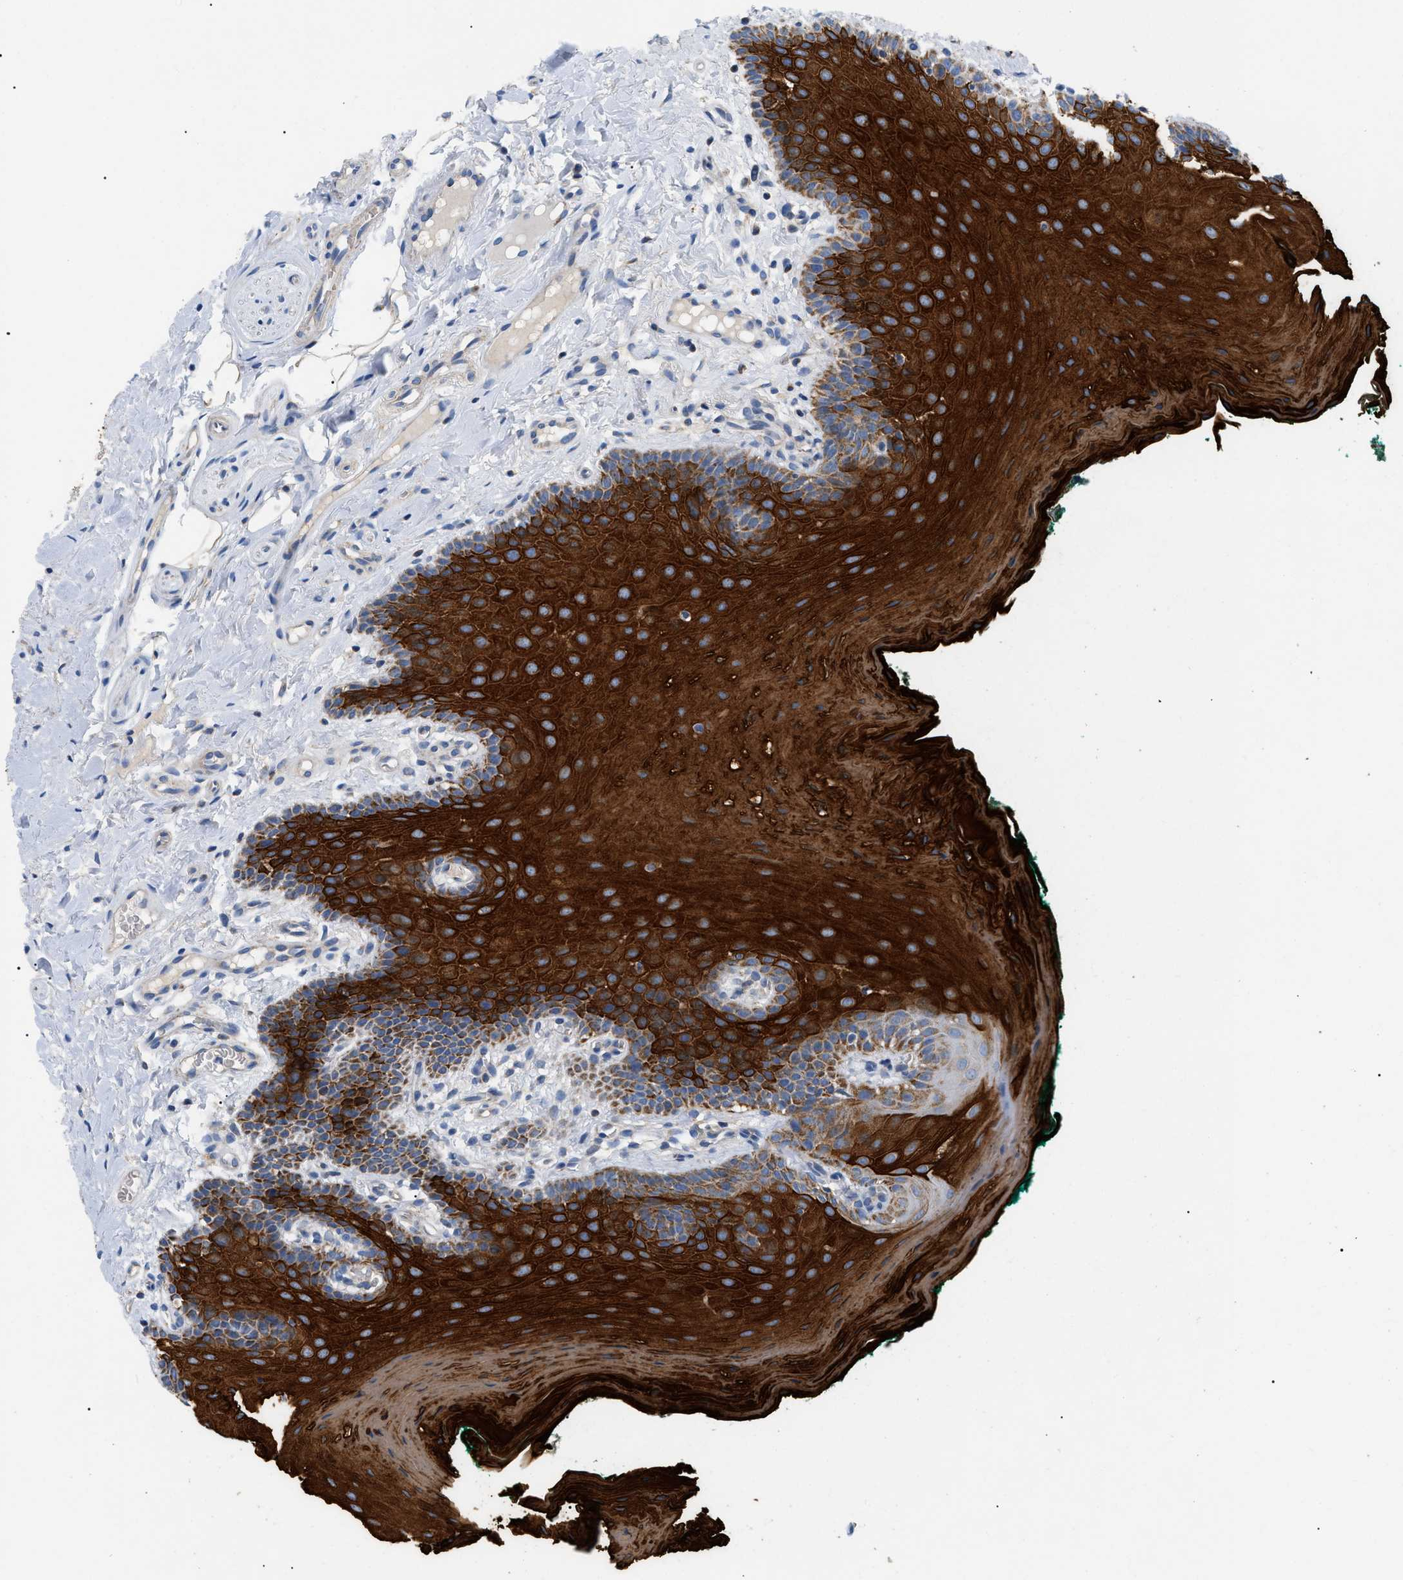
{"staining": {"intensity": "strong", "quantity": ">75%", "location": "cytoplasmic/membranous"}, "tissue": "oral mucosa", "cell_type": "Squamous epithelial cells", "image_type": "normal", "snomed": [{"axis": "morphology", "description": "Normal tissue, NOS"}, {"axis": "topography", "description": "Oral tissue"}], "caption": "High-power microscopy captured an immunohistochemistry (IHC) image of benign oral mucosa, revealing strong cytoplasmic/membranous positivity in approximately >75% of squamous epithelial cells.", "gene": "TOMM6", "patient": {"sex": "male", "age": 58}}